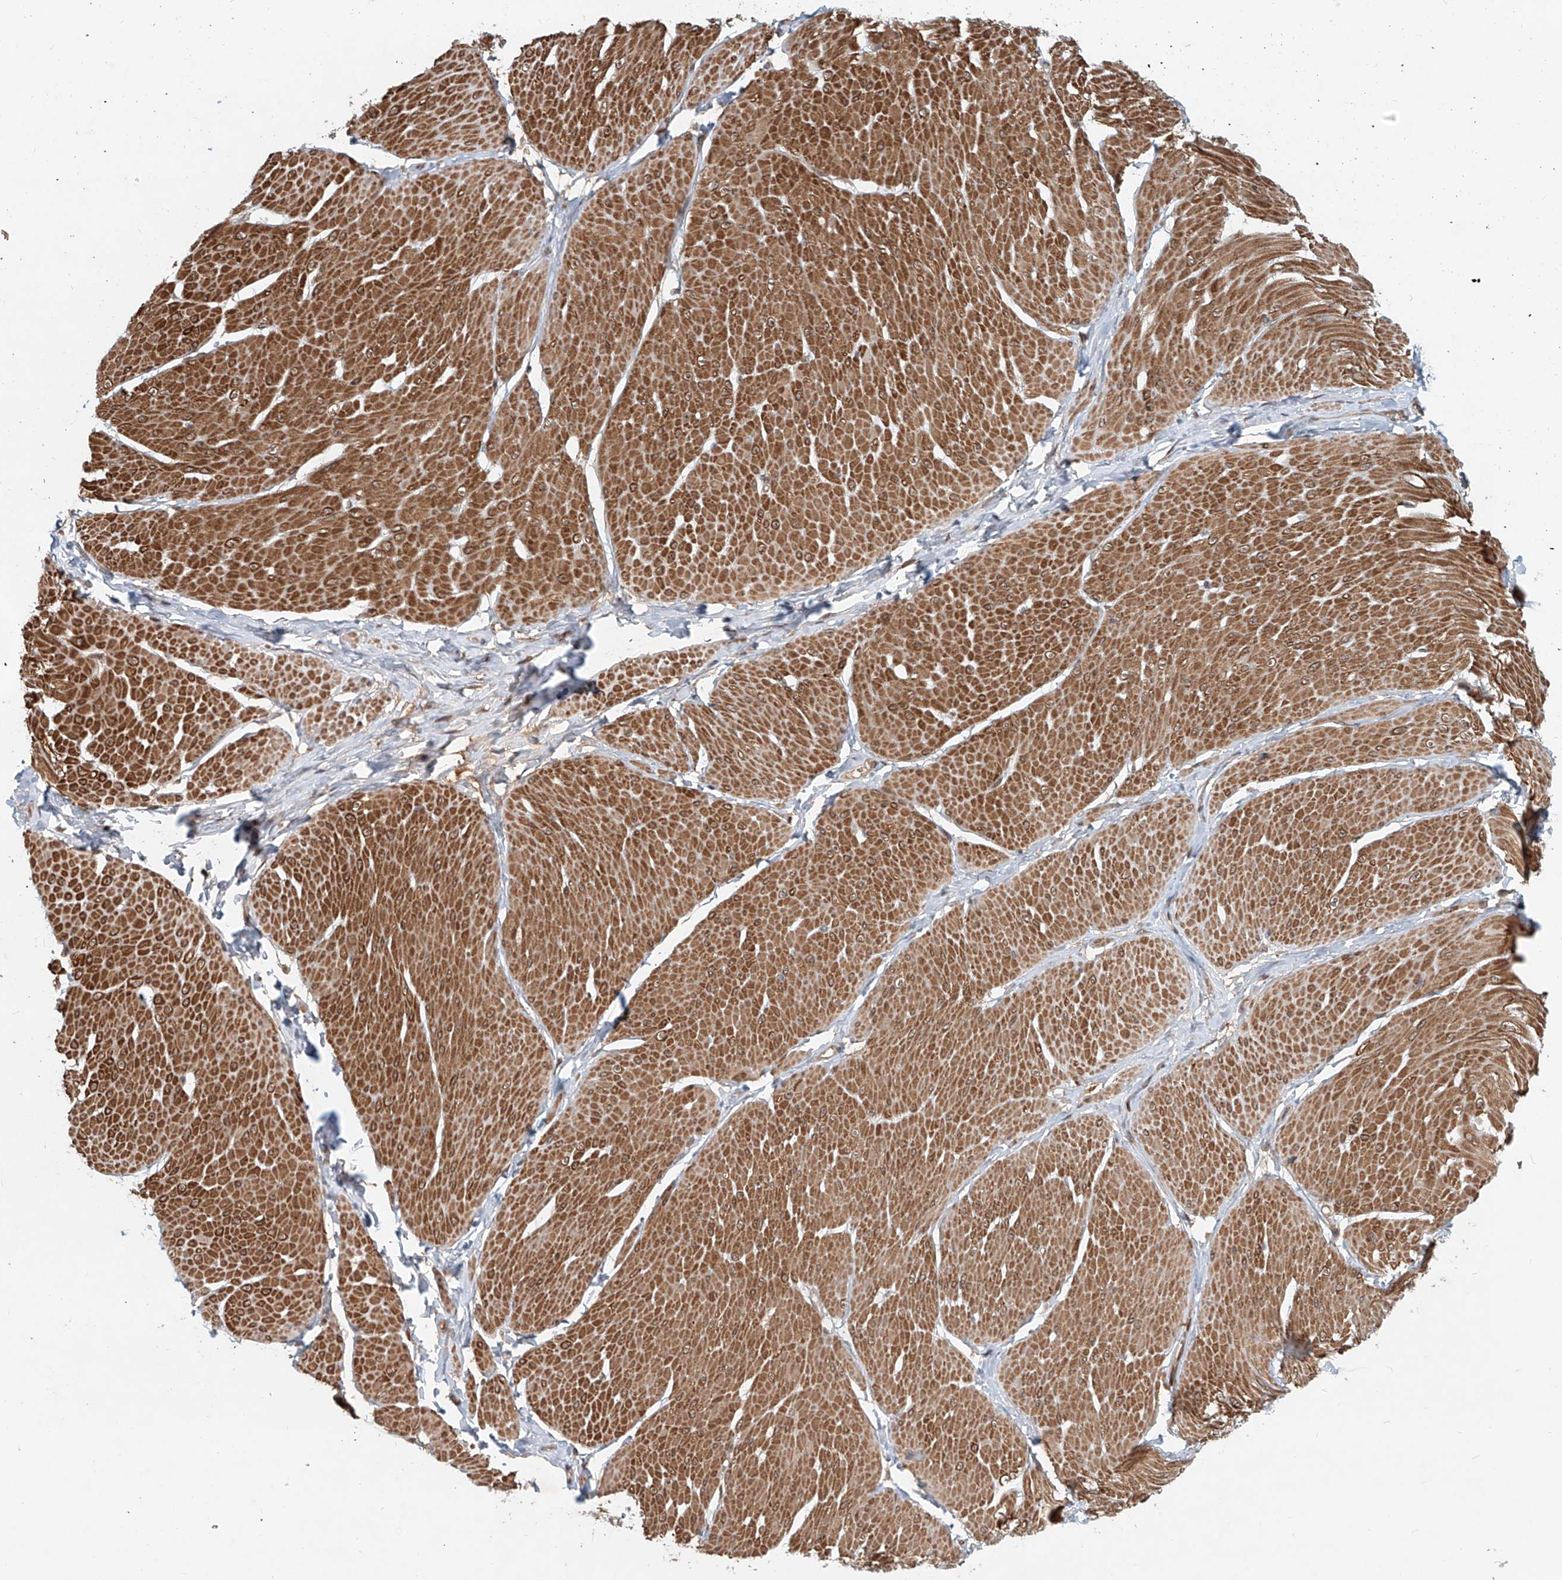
{"staining": {"intensity": "strong", "quantity": ">75%", "location": "cytoplasmic/membranous"}, "tissue": "smooth muscle", "cell_type": "Smooth muscle cells", "image_type": "normal", "snomed": [{"axis": "morphology", "description": "Urothelial carcinoma, High grade"}, {"axis": "topography", "description": "Urinary bladder"}], "caption": "A high amount of strong cytoplasmic/membranous staining is present in about >75% of smooth muscle cells in unremarkable smooth muscle. (Brightfield microscopy of DAB IHC at high magnification).", "gene": "SASH1", "patient": {"sex": "male", "age": 46}}